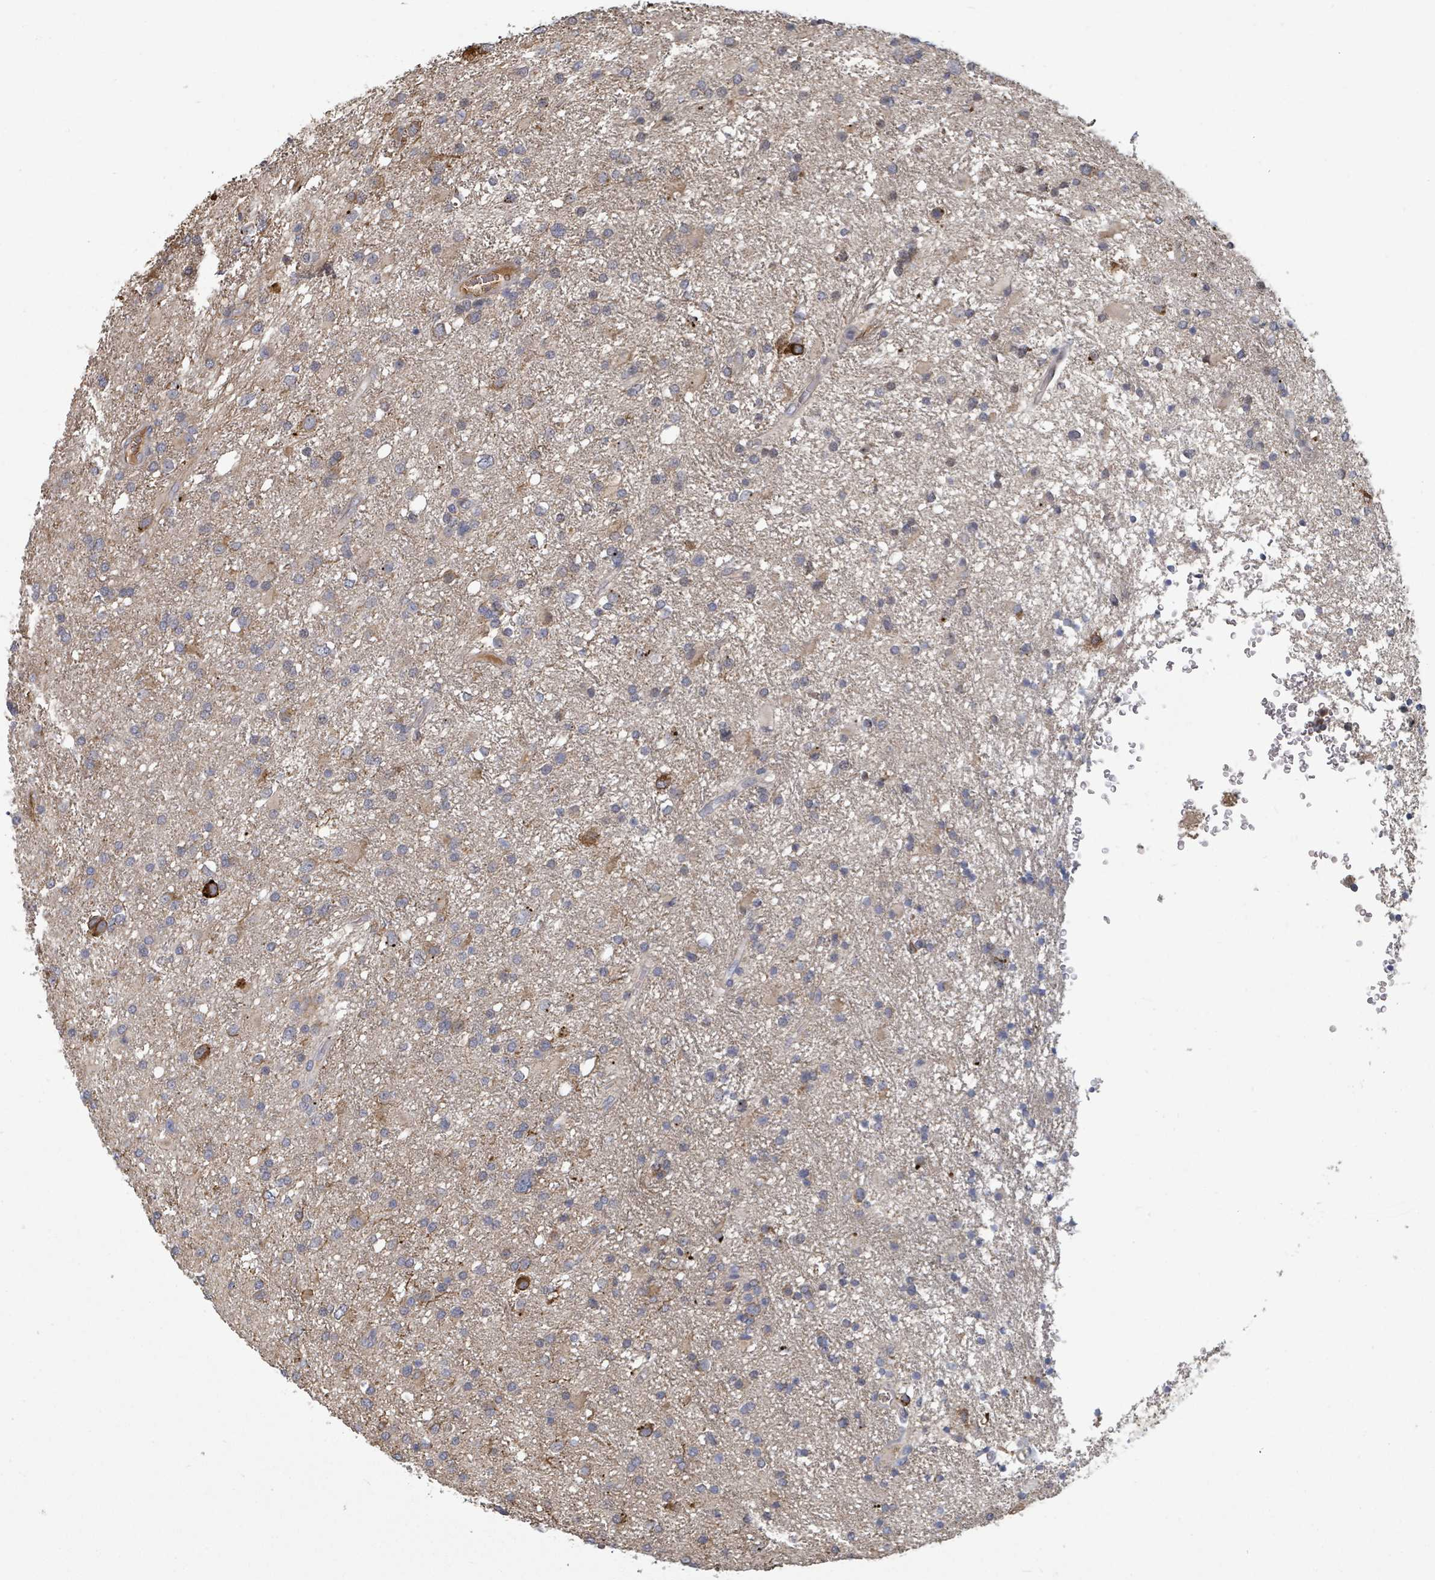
{"staining": {"intensity": "moderate", "quantity": "<25%", "location": "cytoplasmic/membranous"}, "tissue": "glioma", "cell_type": "Tumor cells", "image_type": "cancer", "snomed": [{"axis": "morphology", "description": "Glioma, malignant, Low grade"}, {"axis": "topography", "description": "Brain"}], "caption": "Glioma tissue exhibits moderate cytoplasmic/membranous positivity in approximately <25% of tumor cells Nuclei are stained in blue.", "gene": "GABBR1", "patient": {"sex": "female", "age": 32}}